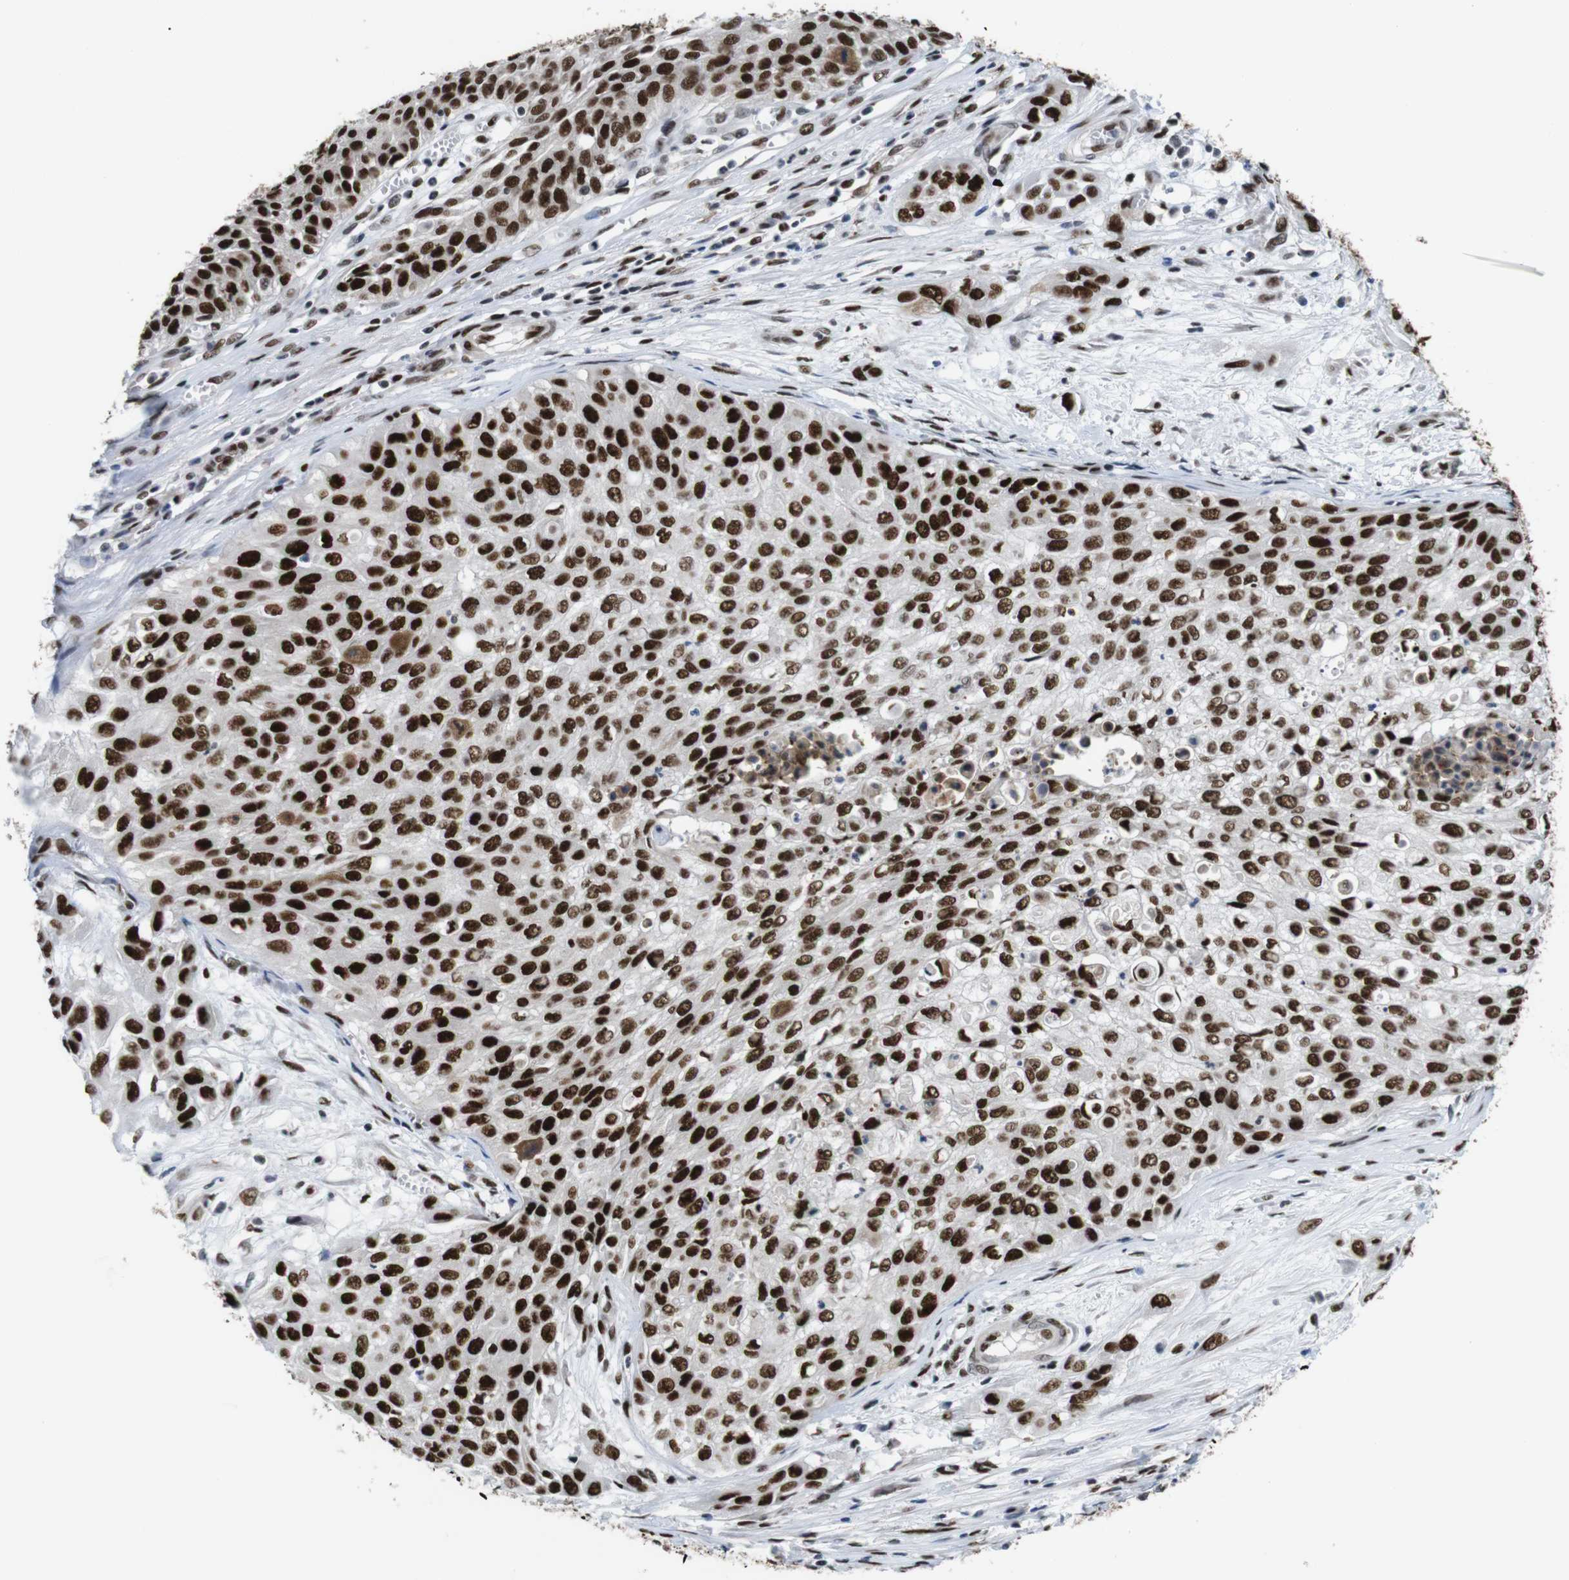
{"staining": {"intensity": "strong", "quantity": ">75%", "location": "nuclear"}, "tissue": "urothelial cancer", "cell_type": "Tumor cells", "image_type": "cancer", "snomed": [{"axis": "morphology", "description": "Urothelial carcinoma, High grade"}, {"axis": "topography", "description": "Urinary bladder"}], "caption": "High-grade urothelial carcinoma stained with DAB (3,3'-diaminobenzidine) immunohistochemistry reveals high levels of strong nuclear expression in approximately >75% of tumor cells.", "gene": "PSME3", "patient": {"sex": "male", "age": 57}}